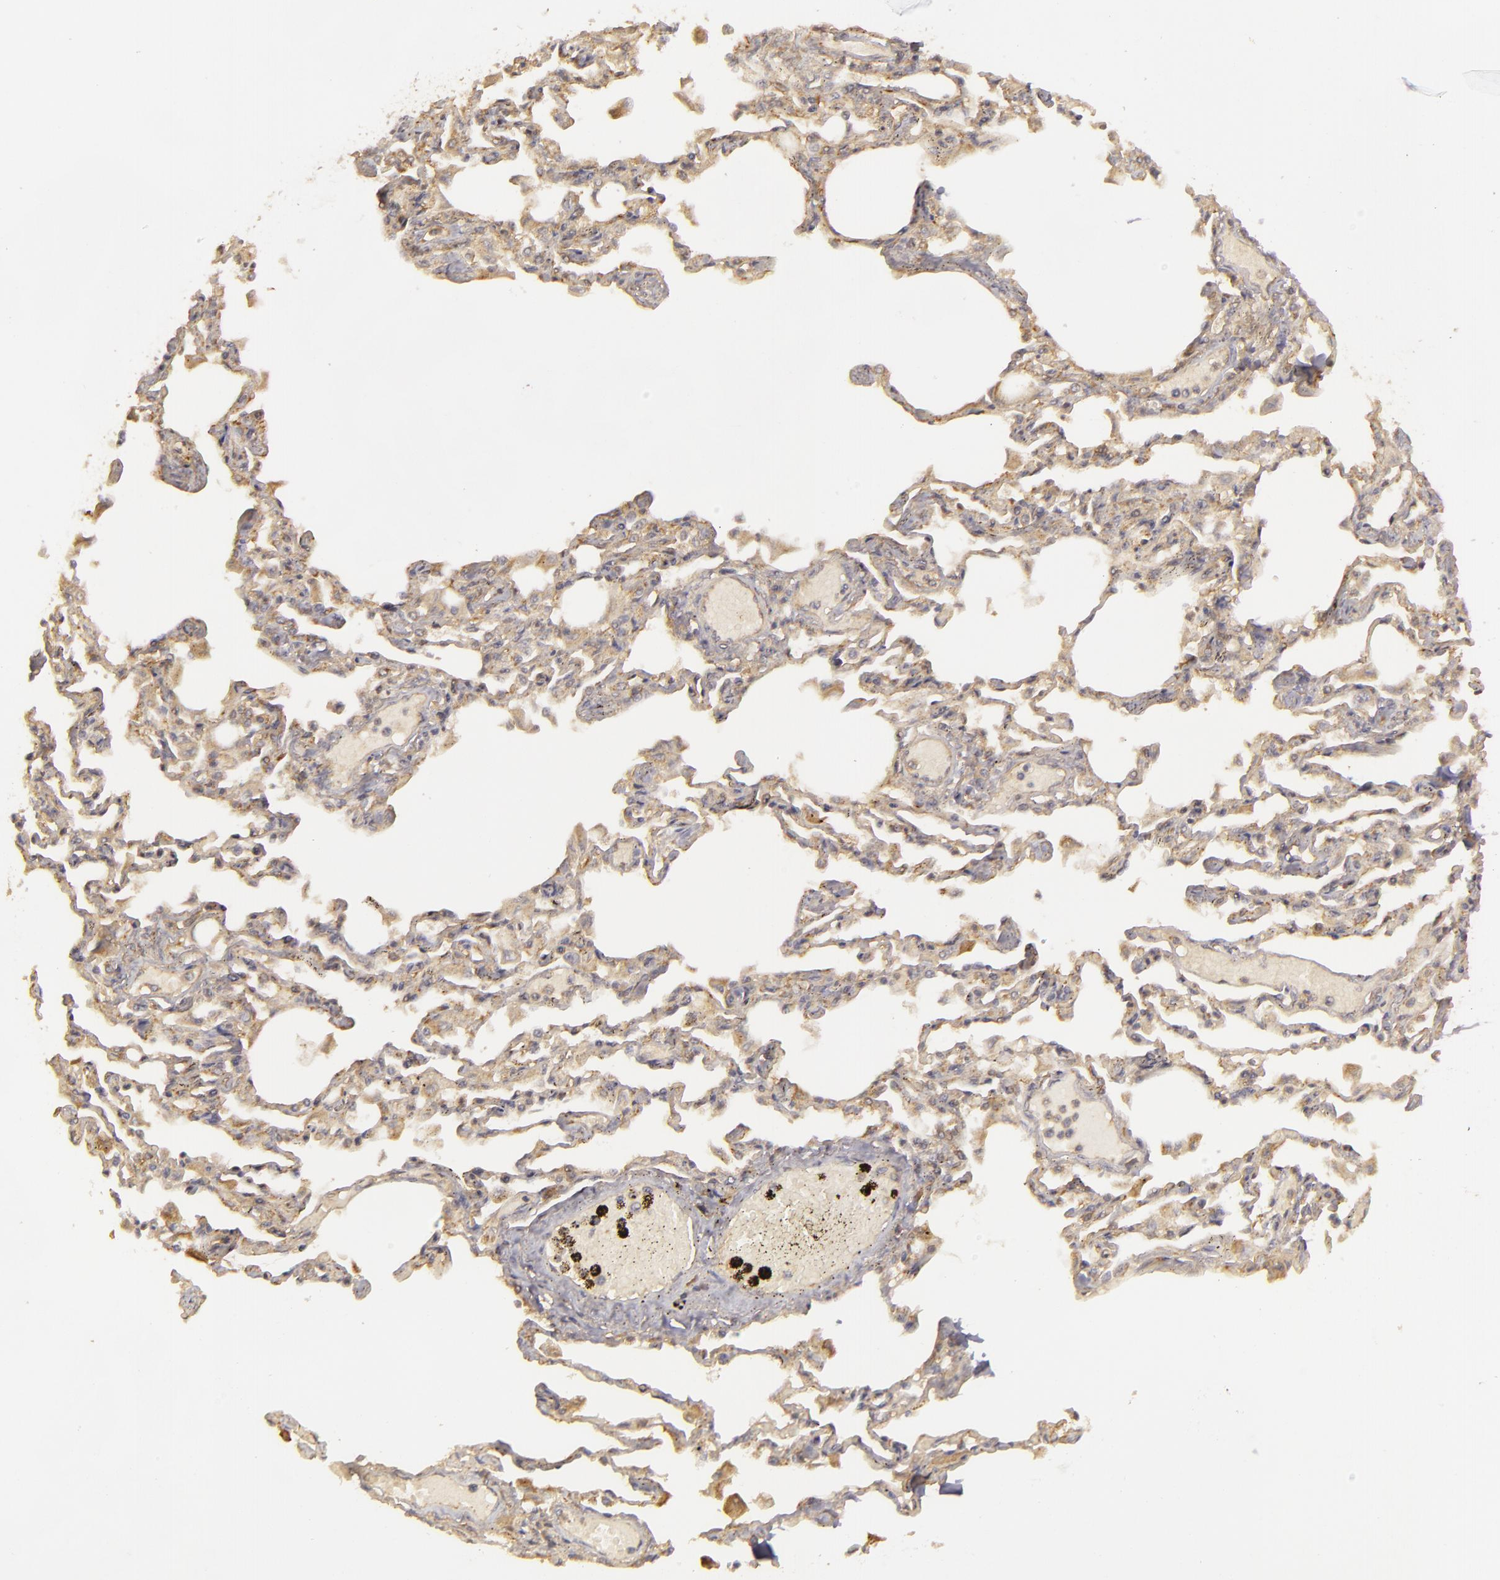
{"staining": {"intensity": "moderate", "quantity": "25%-75%", "location": "cytoplasmic/membranous"}, "tissue": "adipose tissue", "cell_type": "Adipocytes", "image_type": "normal", "snomed": [{"axis": "morphology", "description": "Normal tissue, NOS"}, {"axis": "topography", "description": "Bronchus"}, {"axis": "topography", "description": "Lung"}], "caption": "The immunohistochemical stain shows moderate cytoplasmic/membranous staining in adipocytes of unremarkable adipose tissue.", "gene": "HRAS", "patient": {"sex": "female", "age": 49}}